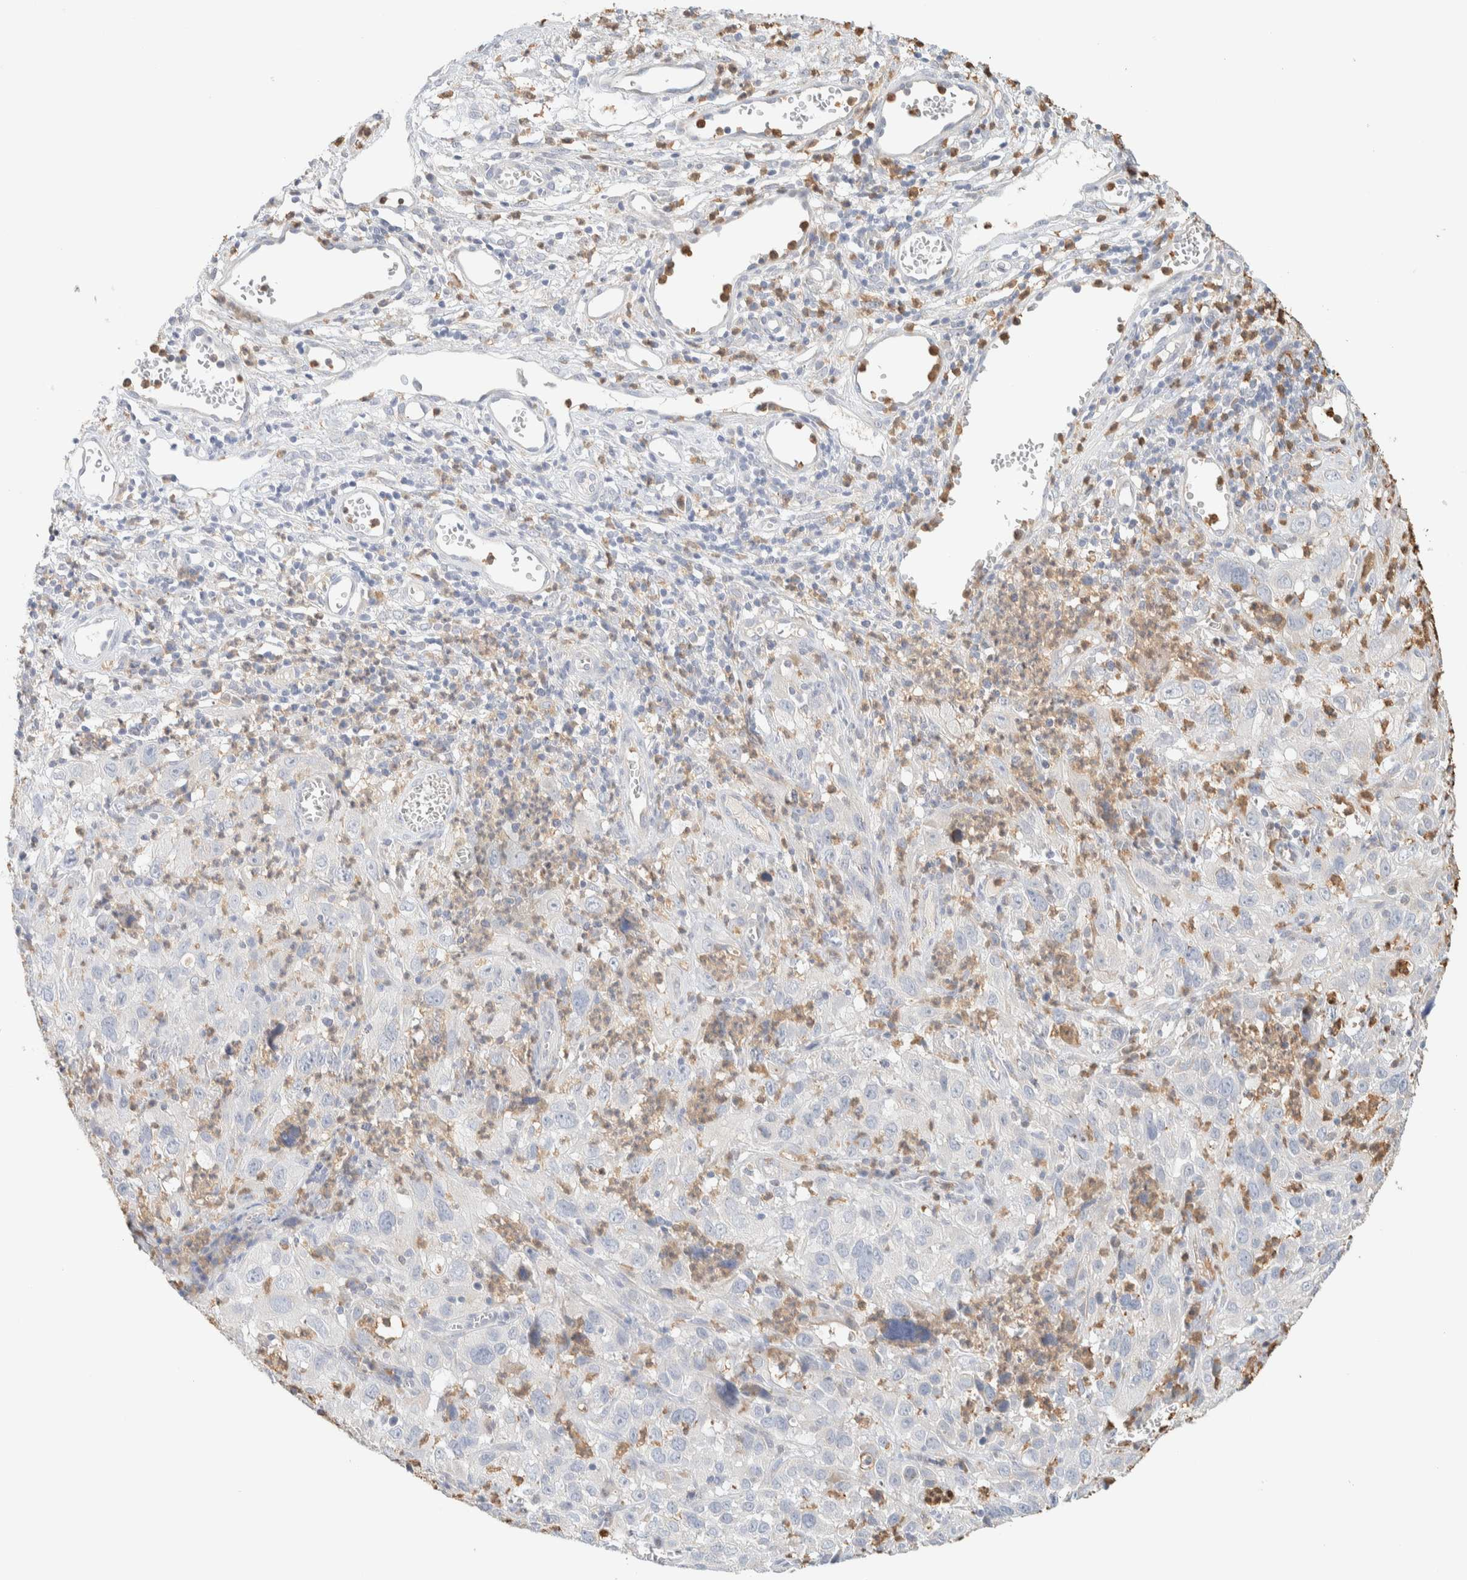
{"staining": {"intensity": "negative", "quantity": "none", "location": "none"}, "tissue": "cervical cancer", "cell_type": "Tumor cells", "image_type": "cancer", "snomed": [{"axis": "morphology", "description": "Squamous cell carcinoma, NOS"}, {"axis": "topography", "description": "Cervix"}], "caption": "Tumor cells are negative for protein expression in human cervical cancer.", "gene": "TTC3", "patient": {"sex": "female", "age": 32}}